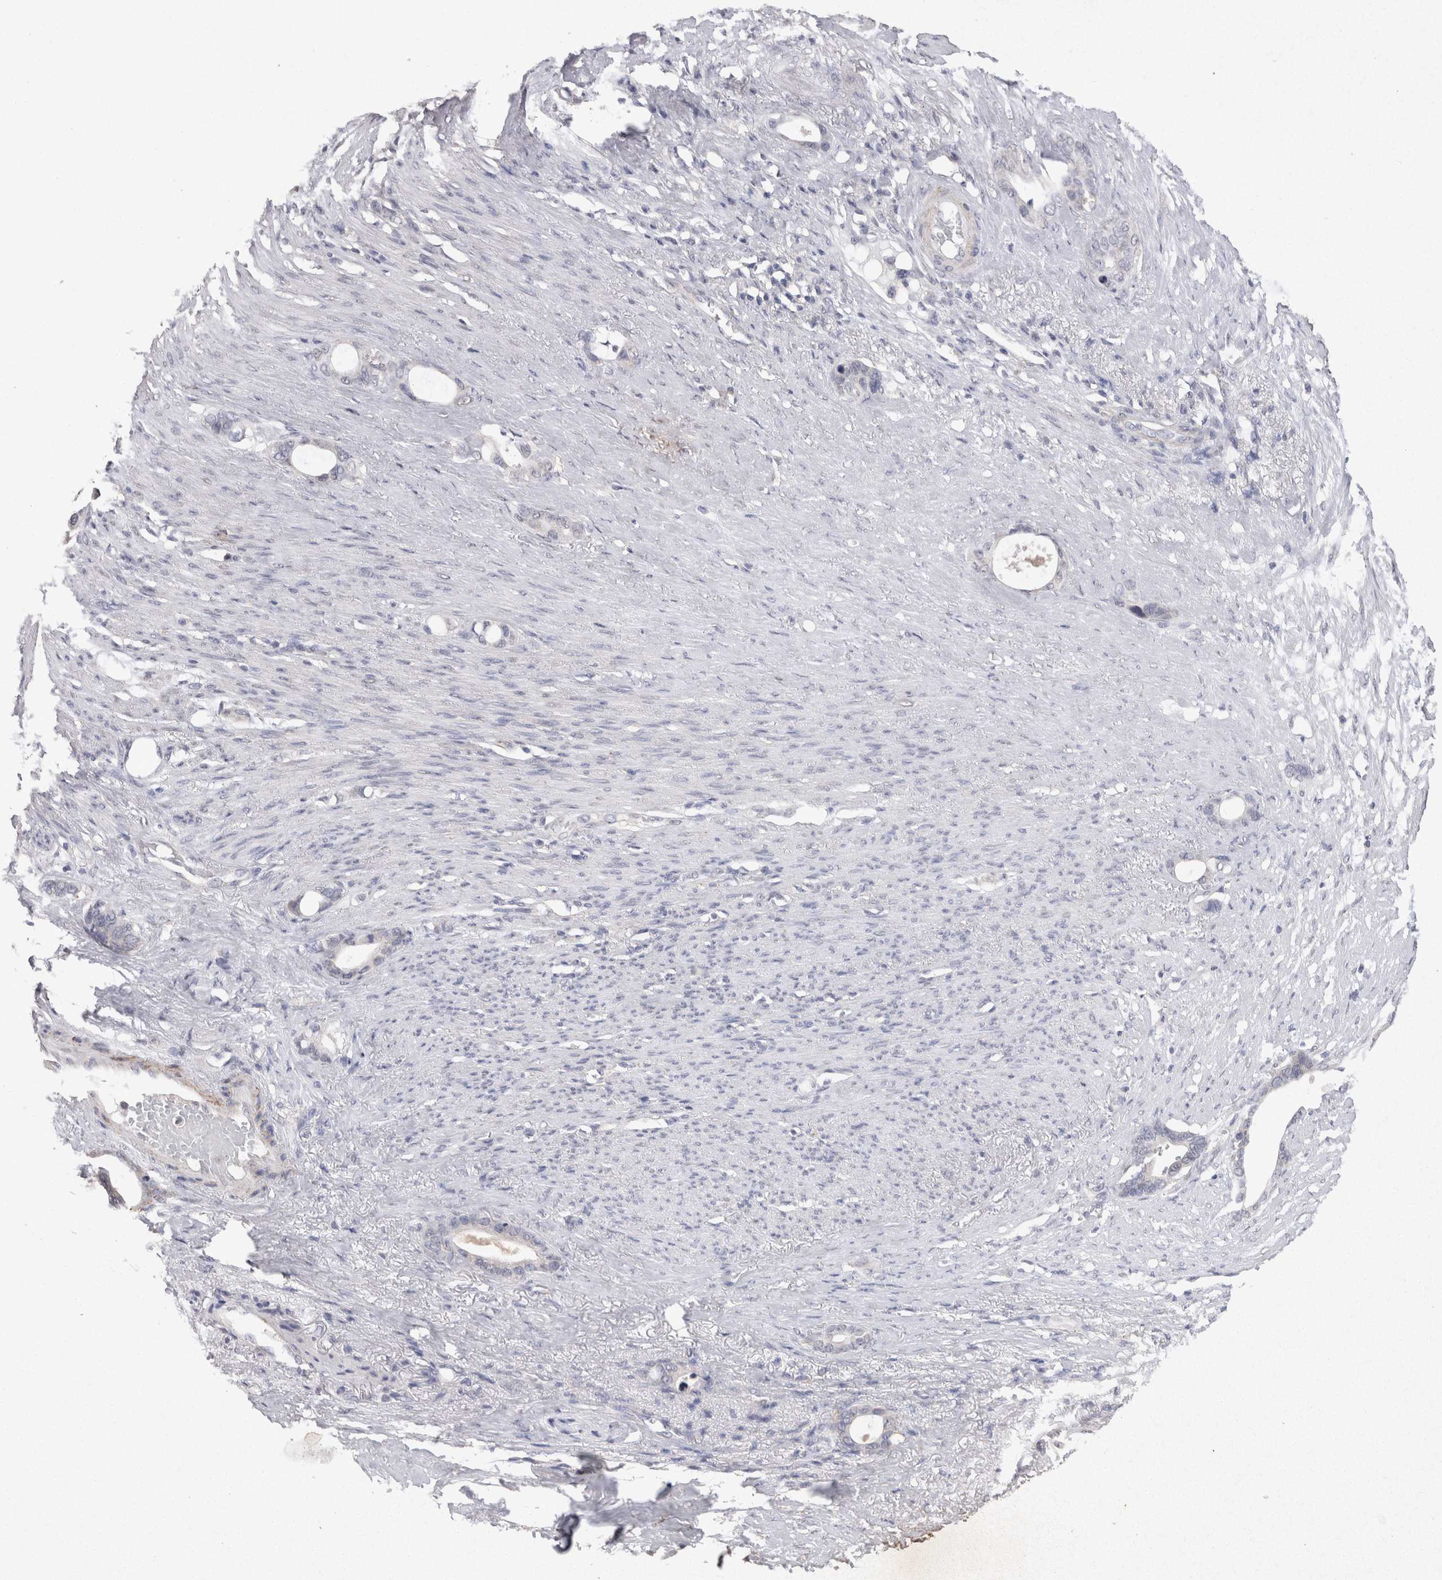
{"staining": {"intensity": "negative", "quantity": "none", "location": "none"}, "tissue": "stomach cancer", "cell_type": "Tumor cells", "image_type": "cancer", "snomed": [{"axis": "morphology", "description": "Adenocarcinoma, NOS"}, {"axis": "topography", "description": "Stomach"}], "caption": "The histopathology image reveals no staining of tumor cells in stomach cancer (adenocarcinoma).", "gene": "CDH6", "patient": {"sex": "female", "age": 75}}